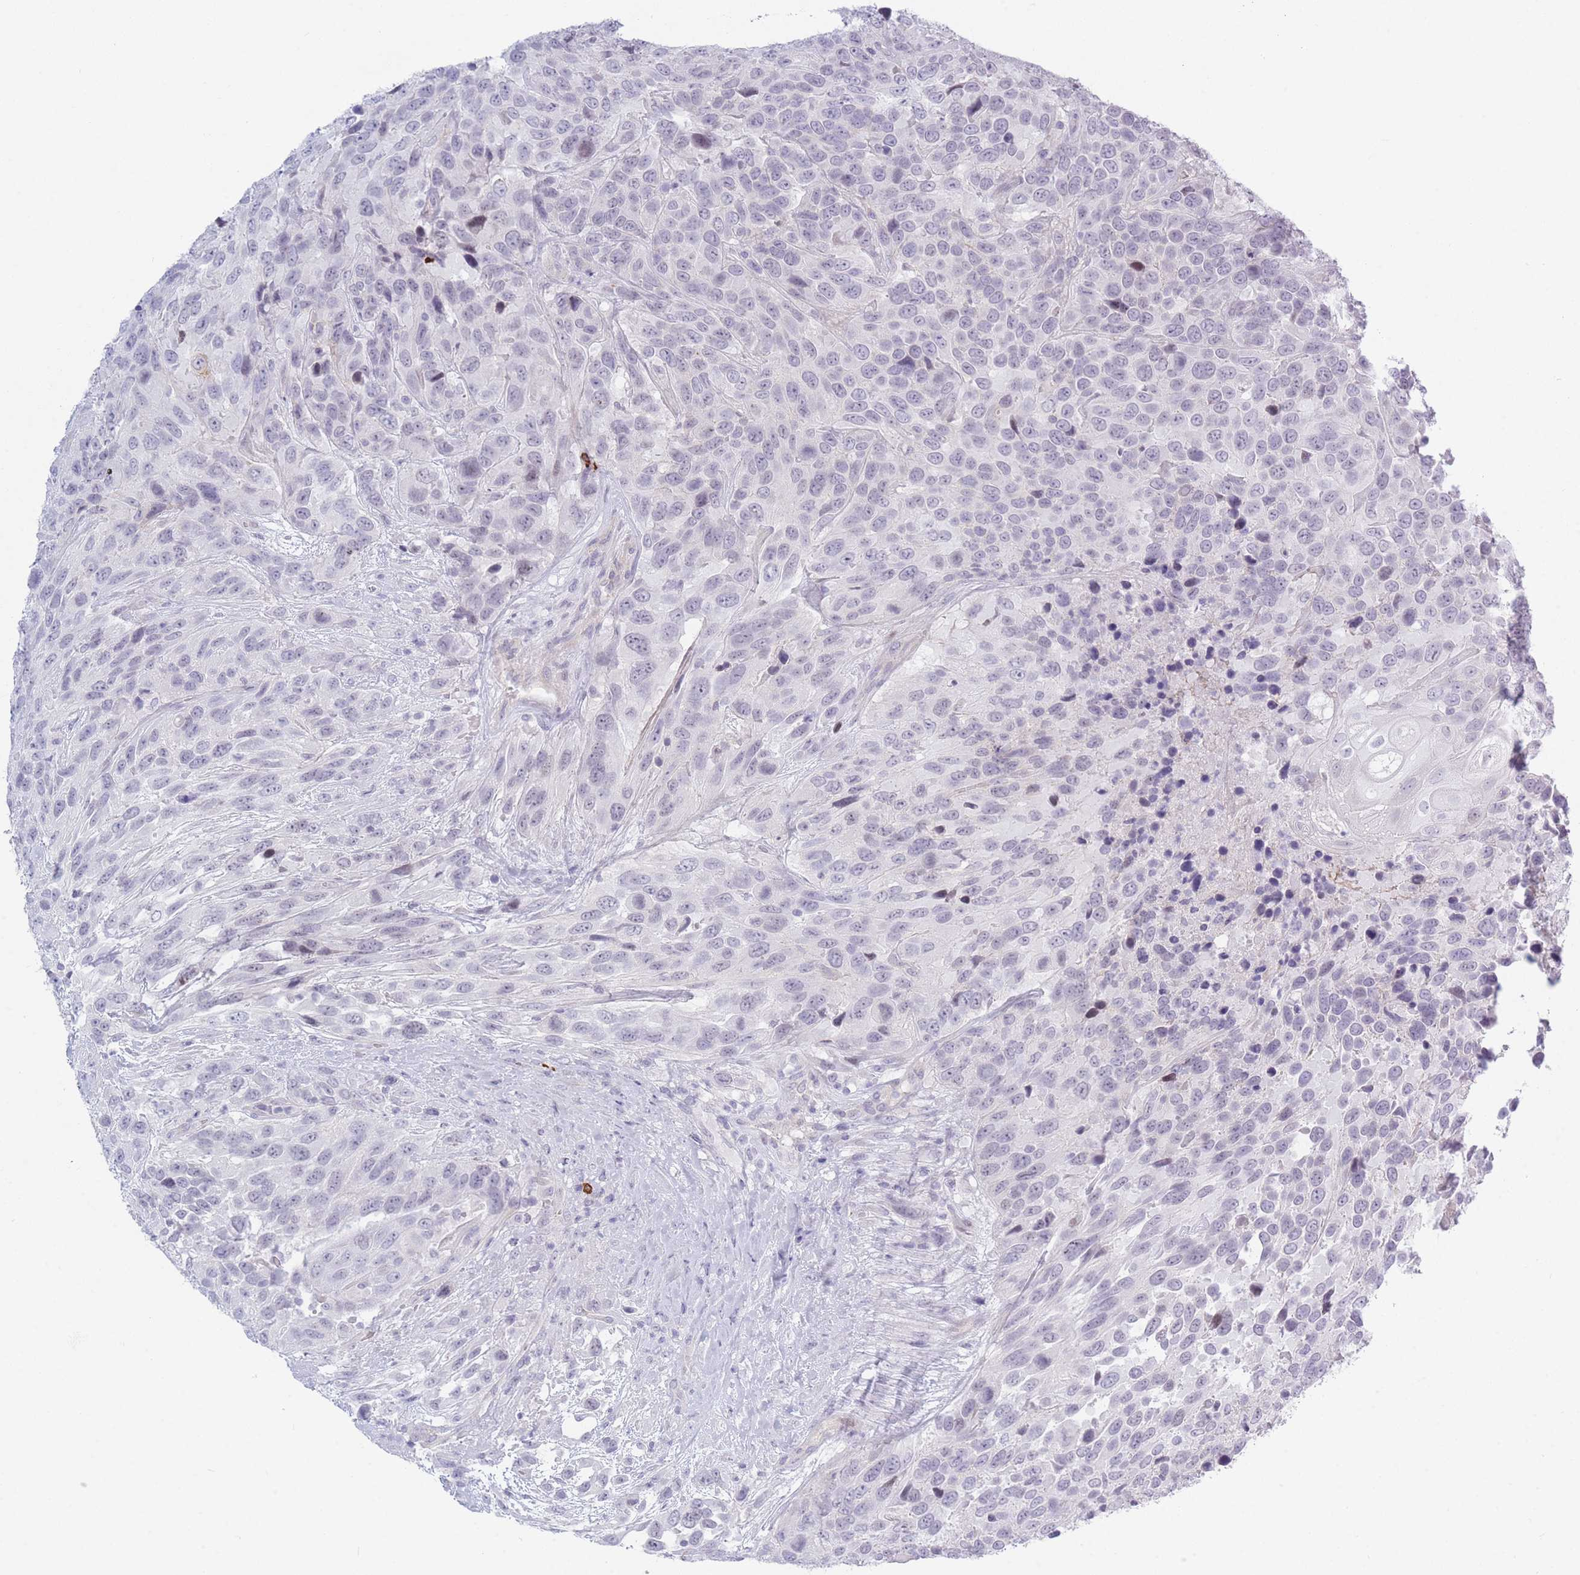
{"staining": {"intensity": "negative", "quantity": "none", "location": "none"}, "tissue": "urothelial cancer", "cell_type": "Tumor cells", "image_type": "cancer", "snomed": [{"axis": "morphology", "description": "Urothelial carcinoma, High grade"}, {"axis": "topography", "description": "Urinary bladder"}], "caption": "Human urothelial cancer stained for a protein using IHC shows no expression in tumor cells.", "gene": "PLEKHG2", "patient": {"sex": "female", "age": 70}}